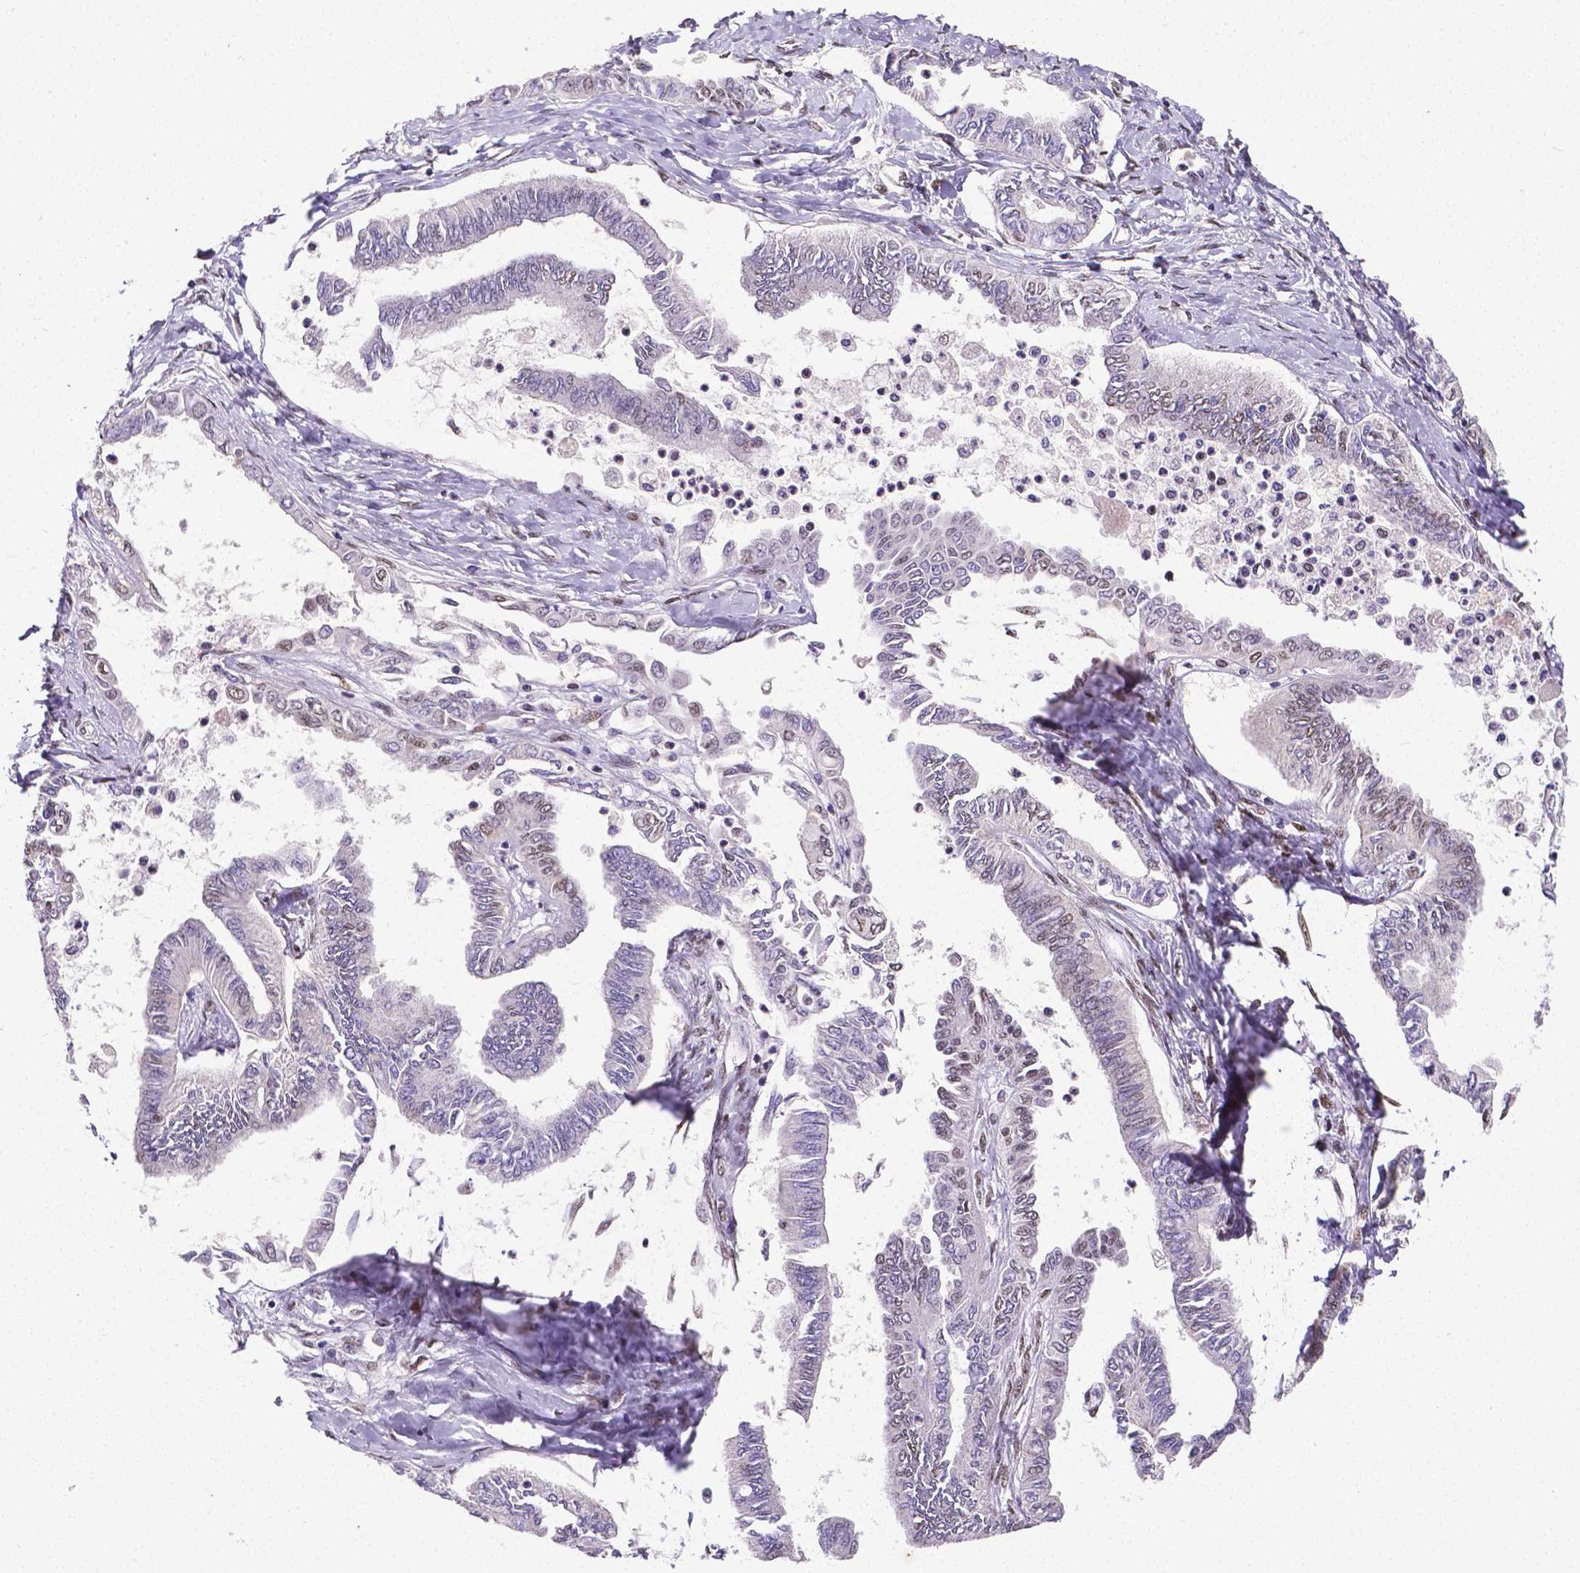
{"staining": {"intensity": "moderate", "quantity": "25%-75%", "location": "nuclear"}, "tissue": "ovarian cancer", "cell_type": "Tumor cells", "image_type": "cancer", "snomed": [{"axis": "morphology", "description": "Carcinoma, endometroid"}, {"axis": "topography", "description": "Ovary"}], "caption": "Ovarian endometroid carcinoma stained for a protein (brown) displays moderate nuclear positive positivity in approximately 25%-75% of tumor cells.", "gene": "REST", "patient": {"sex": "female", "age": 70}}